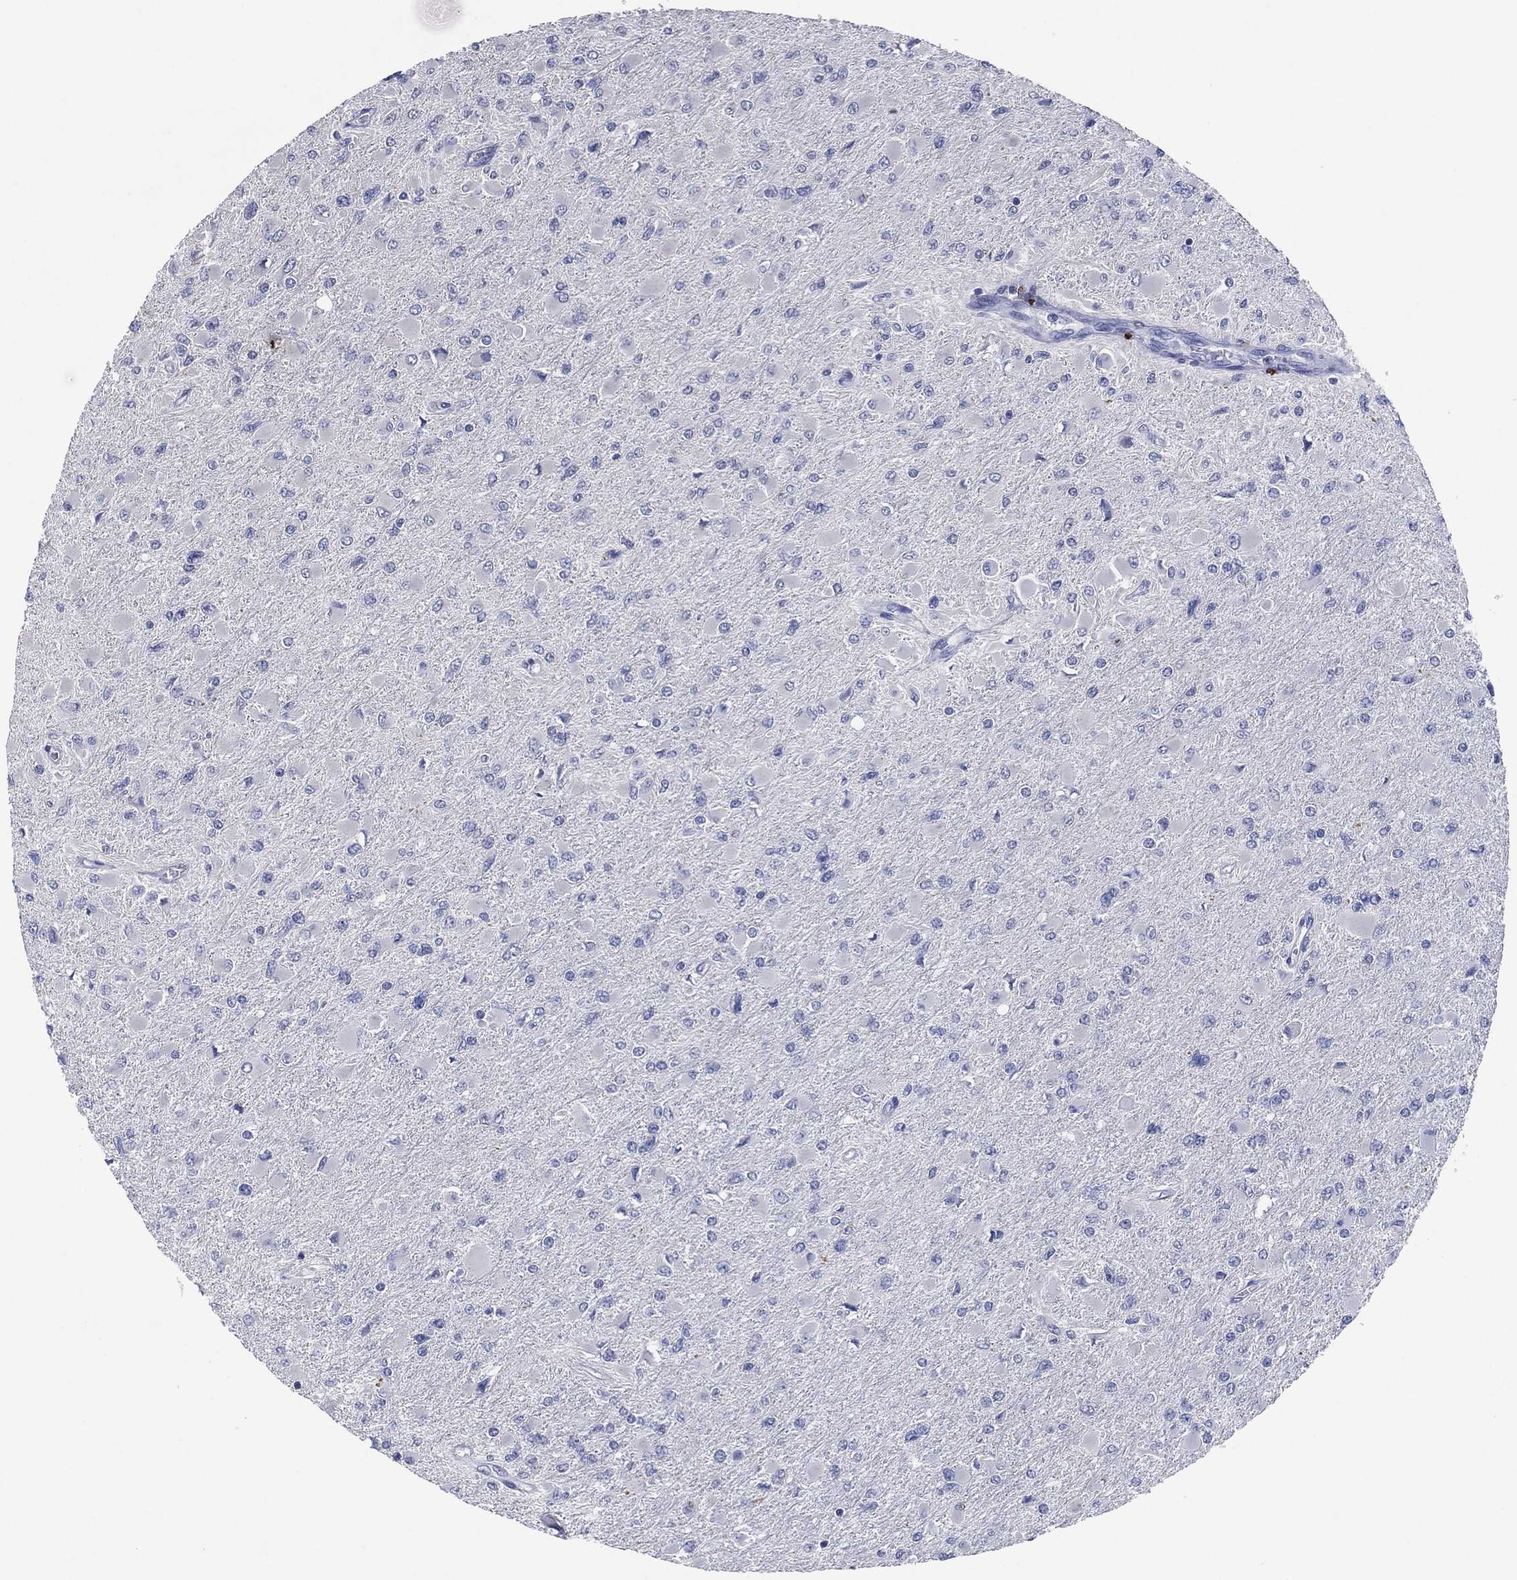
{"staining": {"intensity": "negative", "quantity": "none", "location": "none"}, "tissue": "glioma", "cell_type": "Tumor cells", "image_type": "cancer", "snomed": [{"axis": "morphology", "description": "Glioma, malignant, High grade"}, {"axis": "topography", "description": "Cerebral cortex"}], "caption": "A high-resolution photomicrograph shows immunohistochemistry staining of glioma, which shows no significant expression in tumor cells. (Brightfield microscopy of DAB immunohistochemistry at high magnification).", "gene": "FSCN2", "patient": {"sex": "female", "age": 36}}